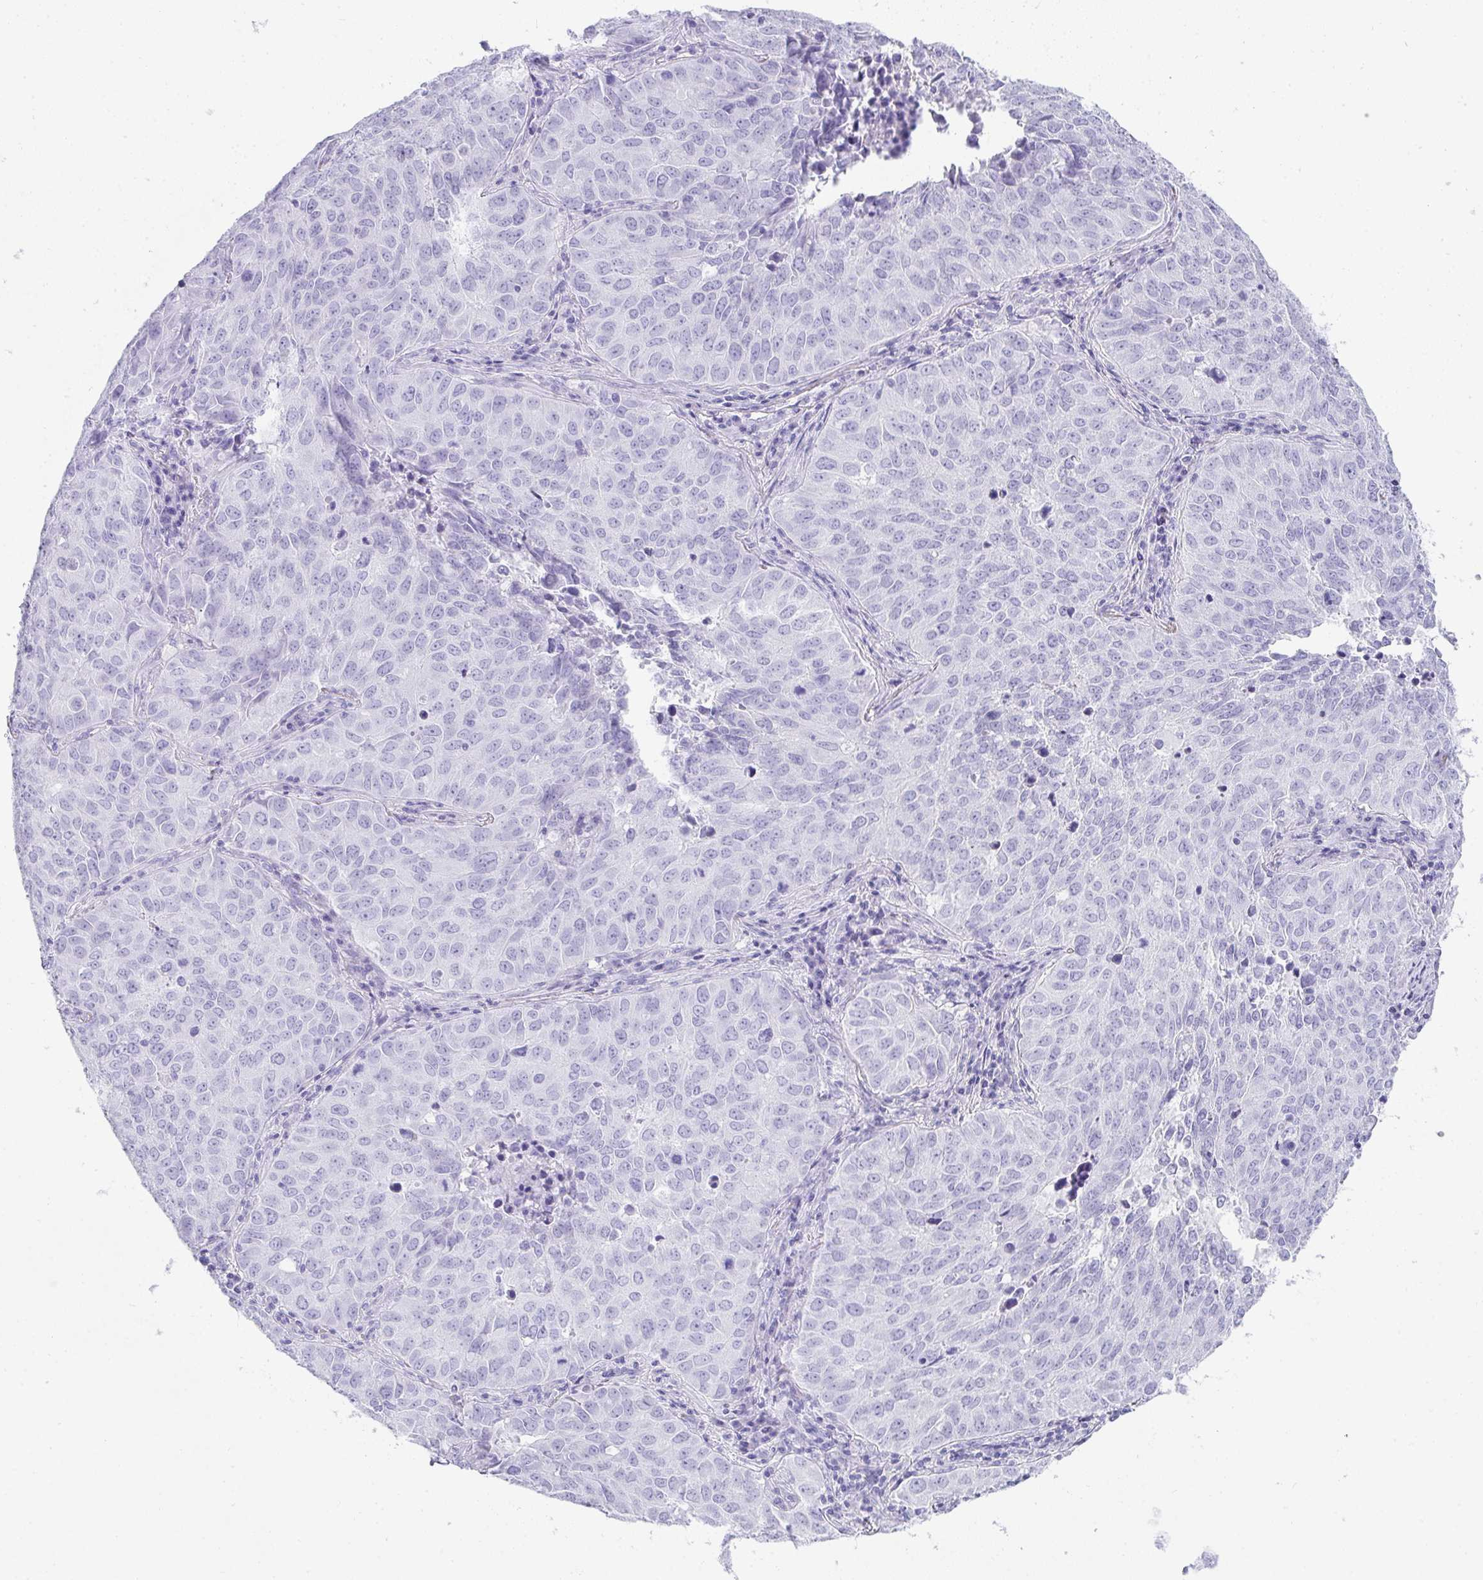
{"staining": {"intensity": "negative", "quantity": "none", "location": "none"}, "tissue": "lung cancer", "cell_type": "Tumor cells", "image_type": "cancer", "snomed": [{"axis": "morphology", "description": "Adenocarcinoma, NOS"}, {"axis": "topography", "description": "Lung"}], "caption": "Tumor cells are negative for brown protein staining in lung adenocarcinoma.", "gene": "PRND", "patient": {"sex": "female", "age": 50}}